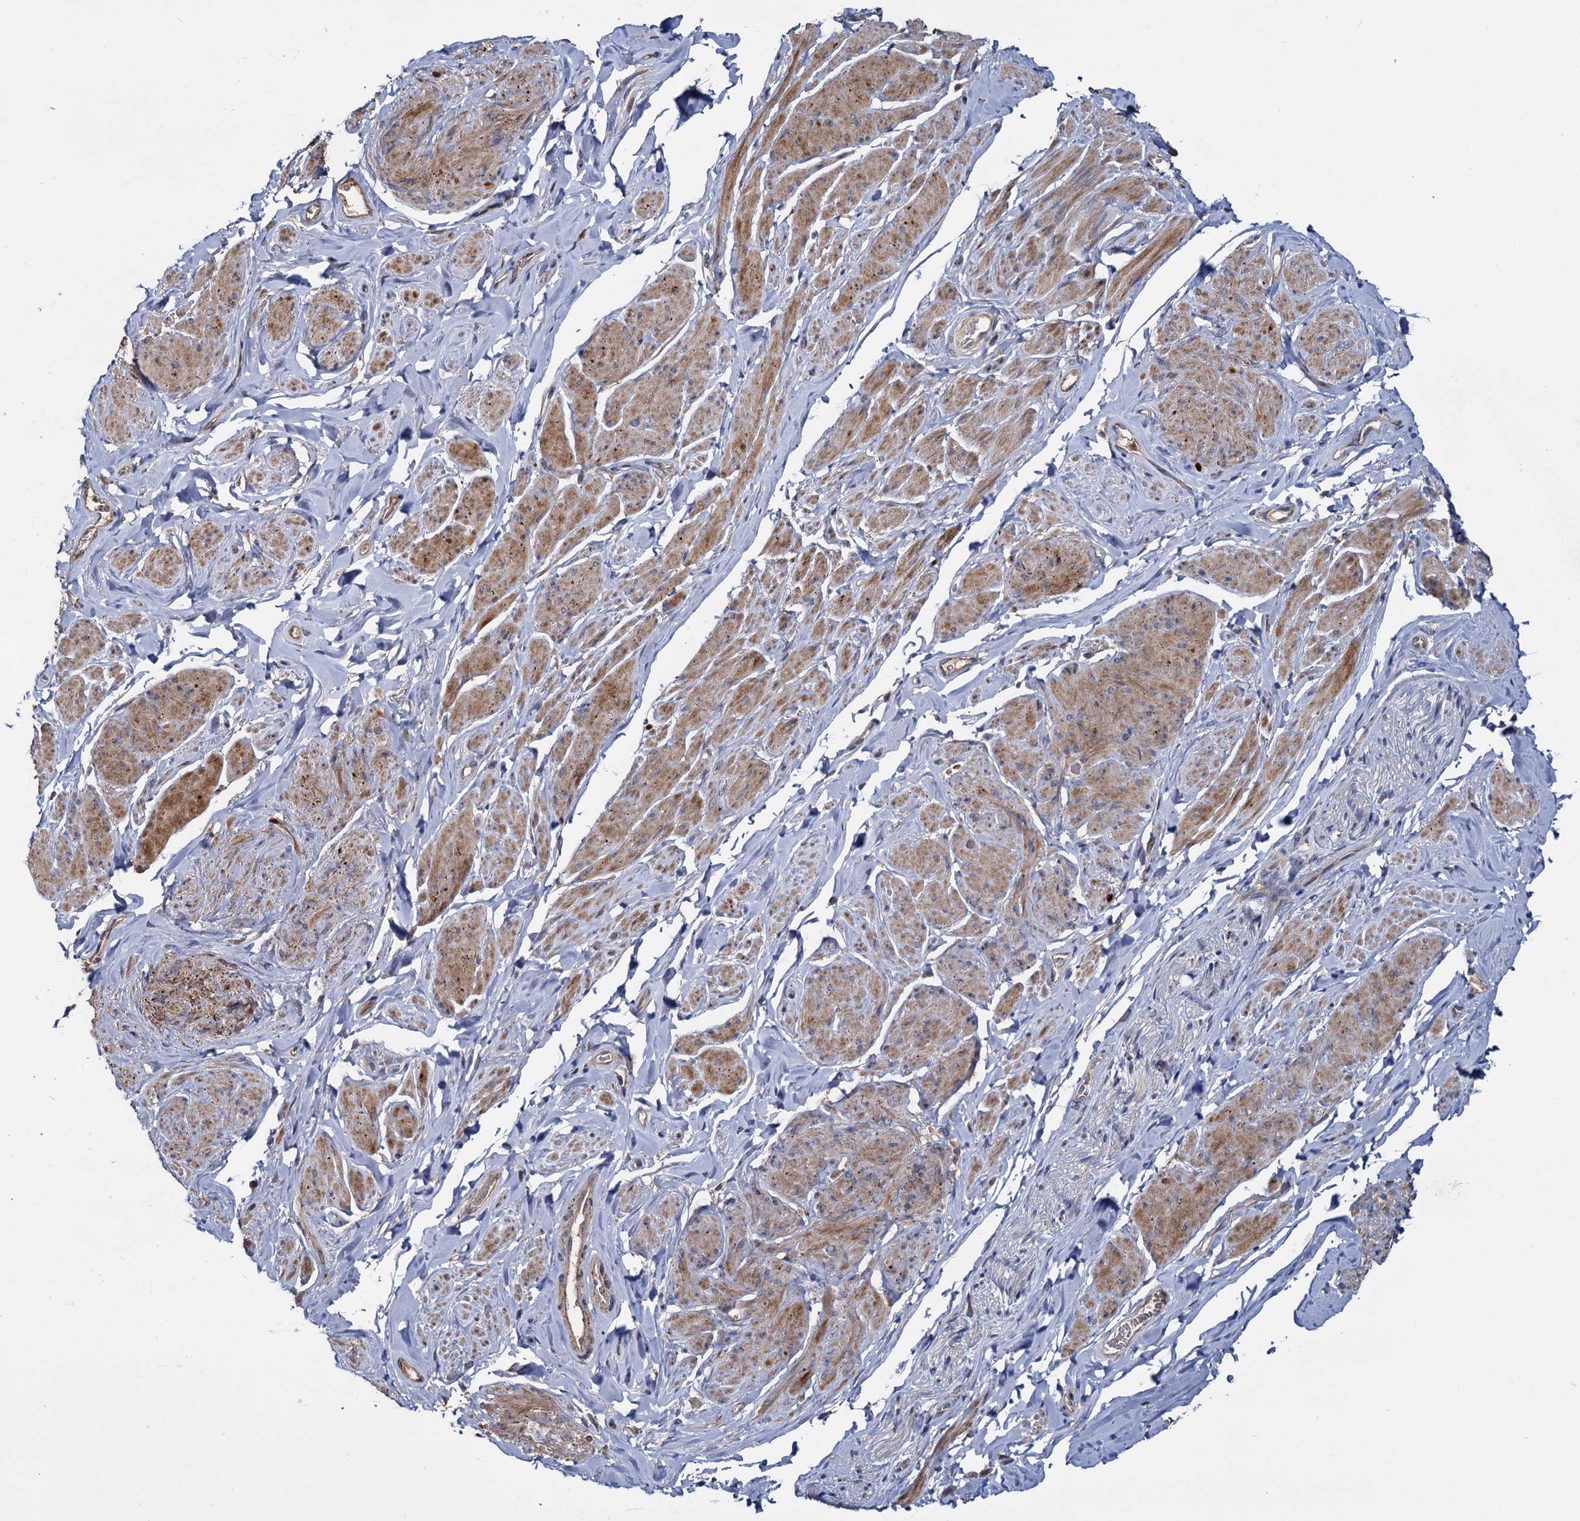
{"staining": {"intensity": "moderate", "quantity": ">75%", "location": "cytoplasmic/membranous"}, "tissue": "smooth muscle", "cell_type": "Smooth muscle cells", "image_type": "normal", "snomed": [{"axis": "morphology", "description": "Normal tissue, NOS"}, {"axis": "topography", "description": "Smooth muscle"}, {"axis": "topography", "description": "Peripheral nerve tissue"}], "caption": "A brown stain labels moderate cytoplasmic/membranous positivity of a protein in smooth muscle cells of normal smooth muscle. The protein is stained brown, and the nuclei are stained in blue (DAB (3,3'-diaminobenzidine) IHC with brightfield microscopy, high magnification).", "gene": "CEP192", "patient": {"sex": "male", "age": 69}}